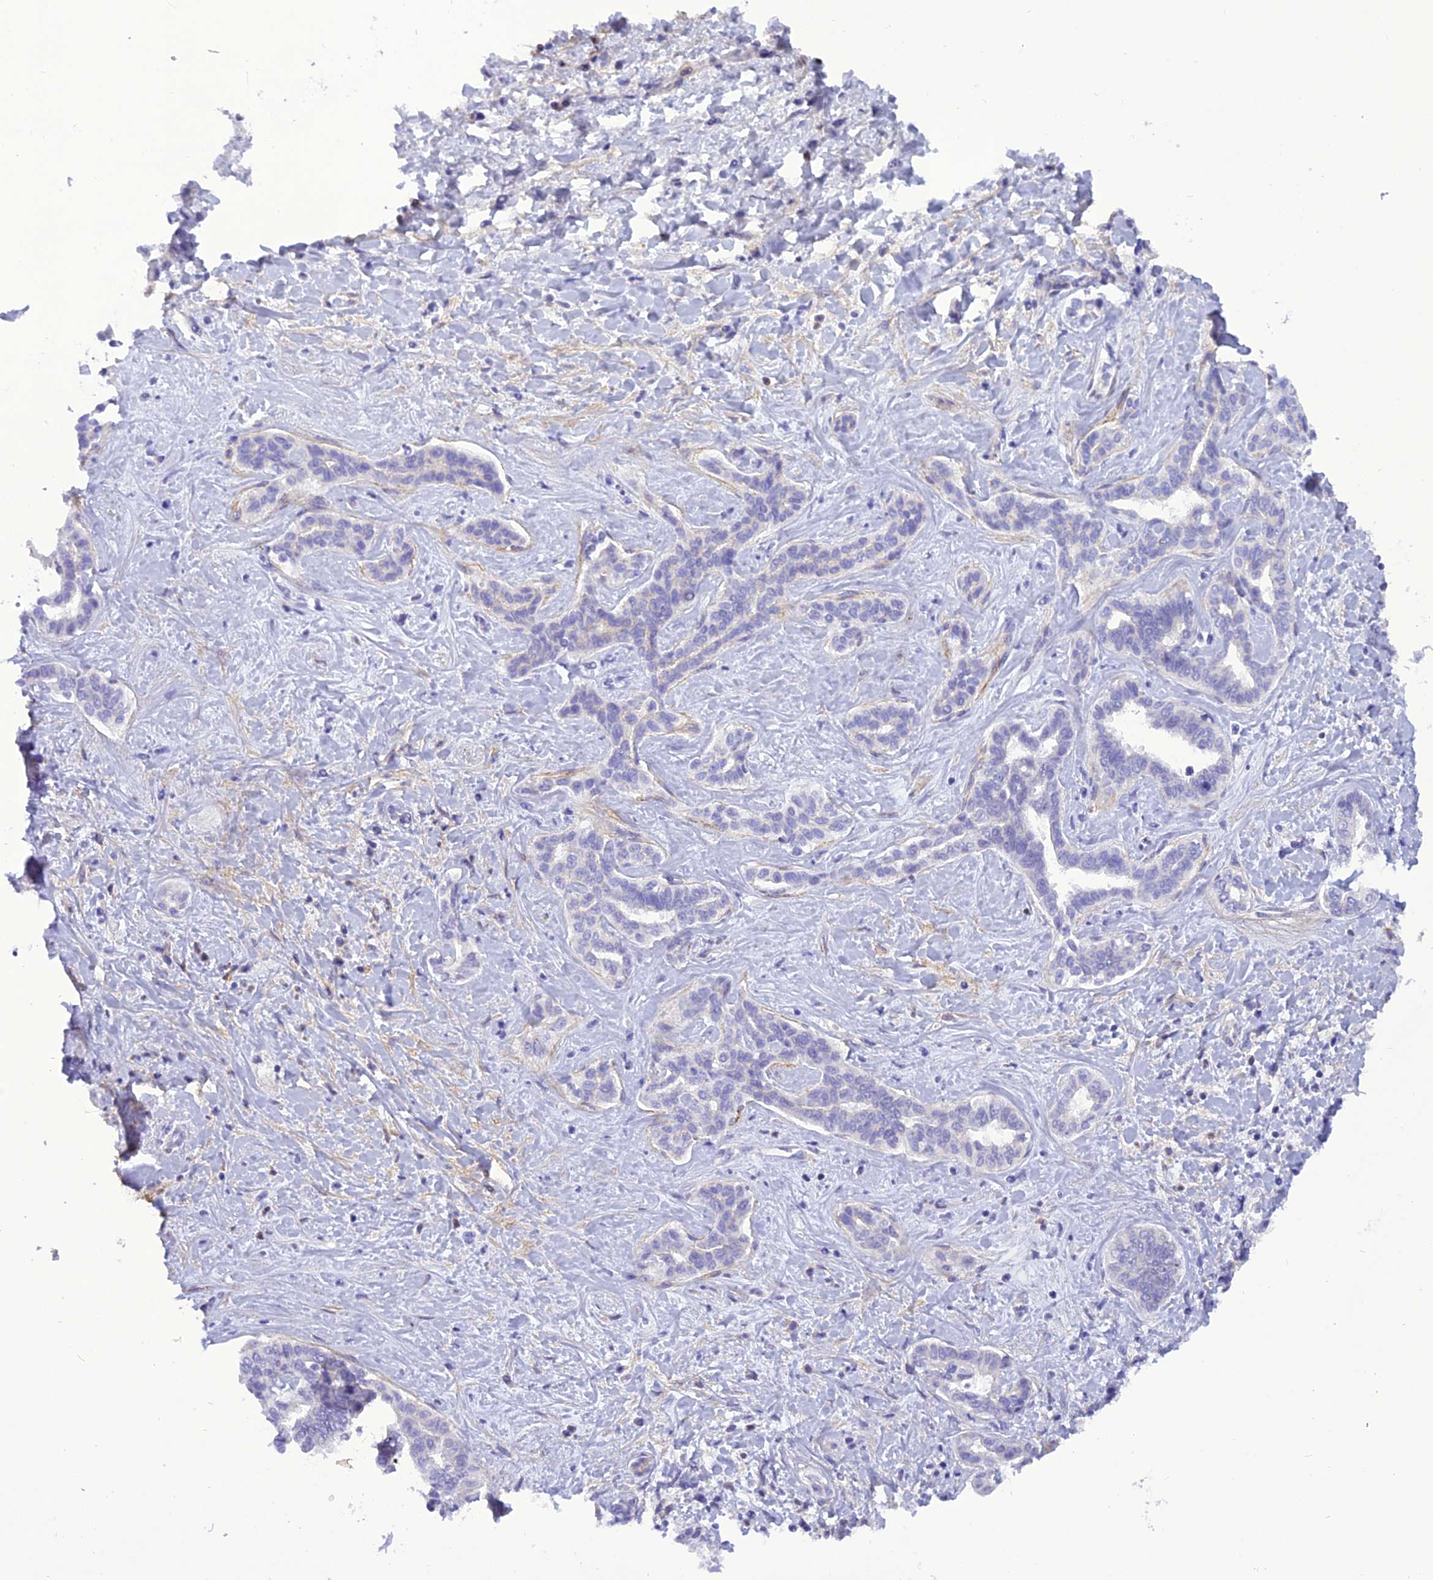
{"staining": {"intensity": "negative", "quantity": "none", "location": "none"}, "tissue": "liver cancer", "cell_type": "Tumor cells", "image_type": "cancer", "snomed": [{"axis": "morphology", "description": "Cholangiocarcinoma"}, {"axis": "topography", "description": "Liver"}], "caption": "IHC photomicrograph of human liver cancer stained for a protein (brown), which displays no positivity in tumor cells. (DAB (3,3'-diaminobenzidine) immunohistochemistry (IHC) visualized using brightfield microscopy, high magnification).", "gene": "TRIM3", "patient": {"sex": "female", "age": 77}}